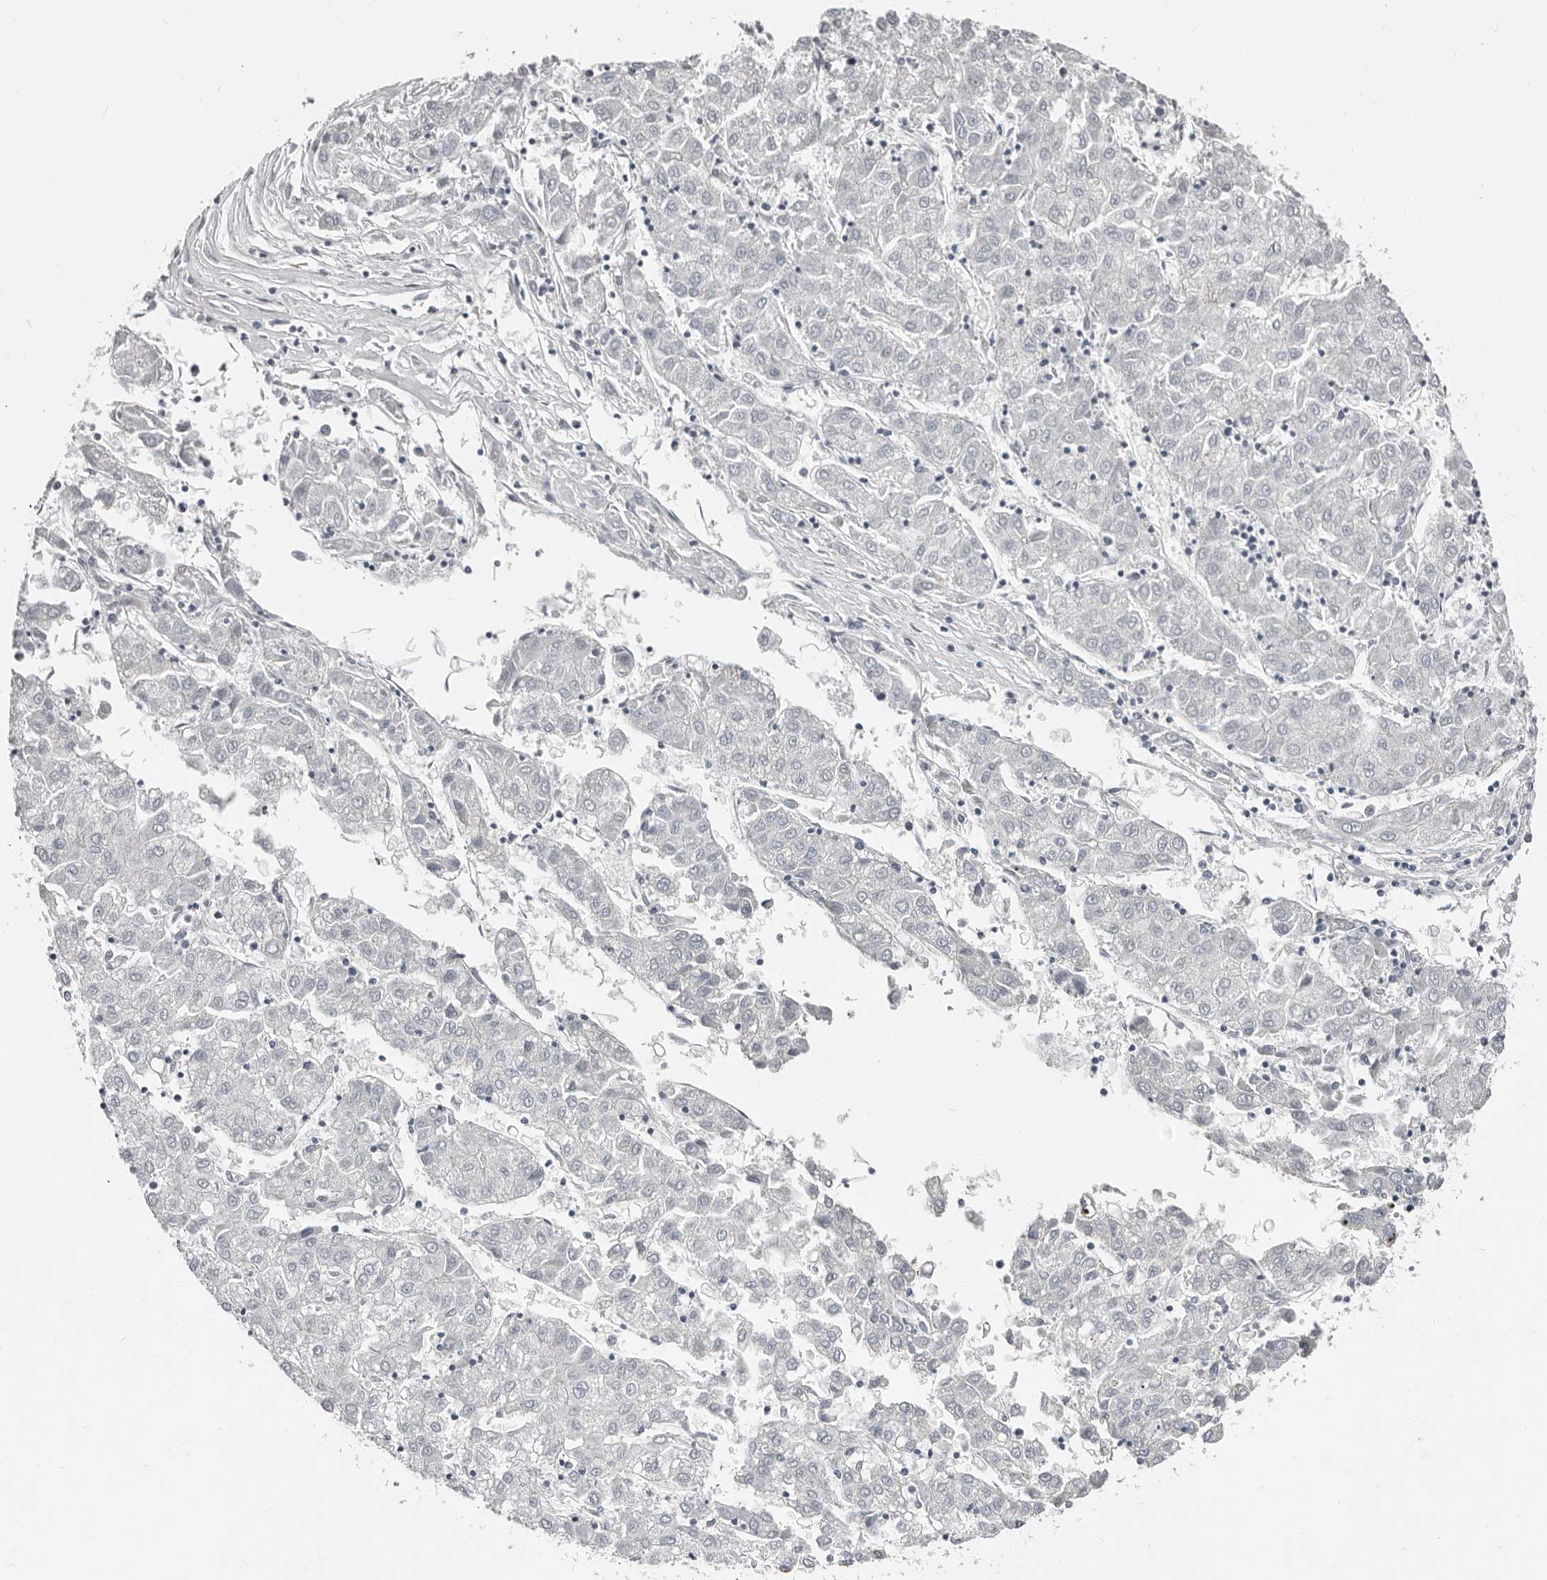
{"staining": {"intensity": "negative", "quantity": "none", "location": "none"}, "tissue": "liver cancer", "cell_type": "Tumor cells", "image_type": "cancer", "snomed": [{"axis": "morphology", "description": "Carcinoma, Hepatocellular, NOS"}, {"axis": "topography", "description": "Liver"}], "caption": "The histopathology image demonstrates no significant positivity in tumor cells of liver hepatocellular carcinoma.", "gene": "ASRGL1", "patient": {"sex": "male", "age": 72}}